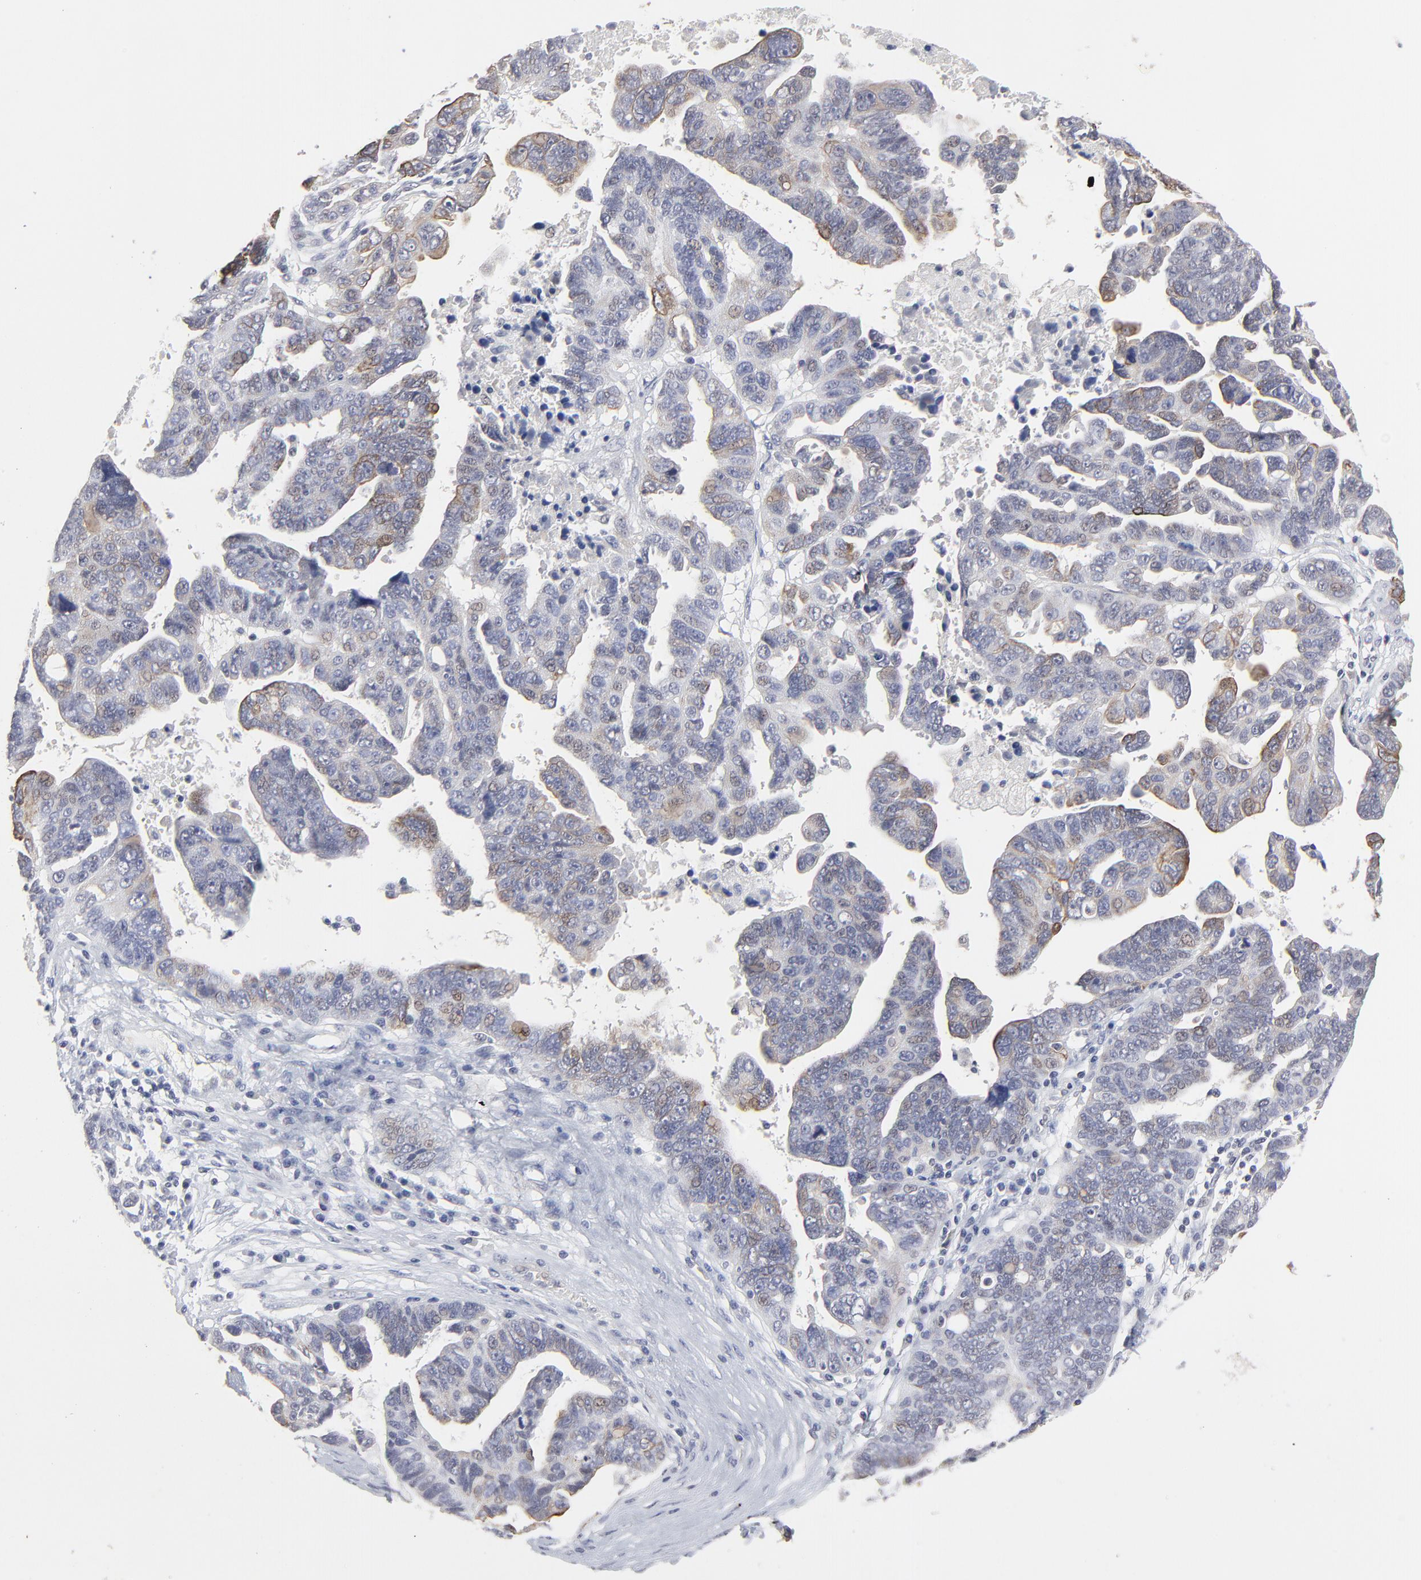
{"staining": {"intensity": "moderate", "quantity": "<25%", "location": "cytoplasmic/membranous"}, "tissue": "ovarian cancer", "cell_type": "Tumor cells", "image_type": "cancer", "snomed": [{"axis": "morphology", "description": "Carcinoma, endometroid"}, {"axis": "morphology", "description": "Cystadenocarcinoma, serous, NOS"}, {"axis": "topography", "description": "Ovary"}], "caption": "IHC micrograph of neoplastic tissue: human serous cystadenocarcinoma (ovarian) stained using IHC demonstrates low levels of moderate protein expression localized specifically in the cytoplasmic/membranous of tumor cells, appearing as a cytoplasmic/membranous brown color.", "gene": "FAM199X", "patient": {"sex": "female", "age": 45}}